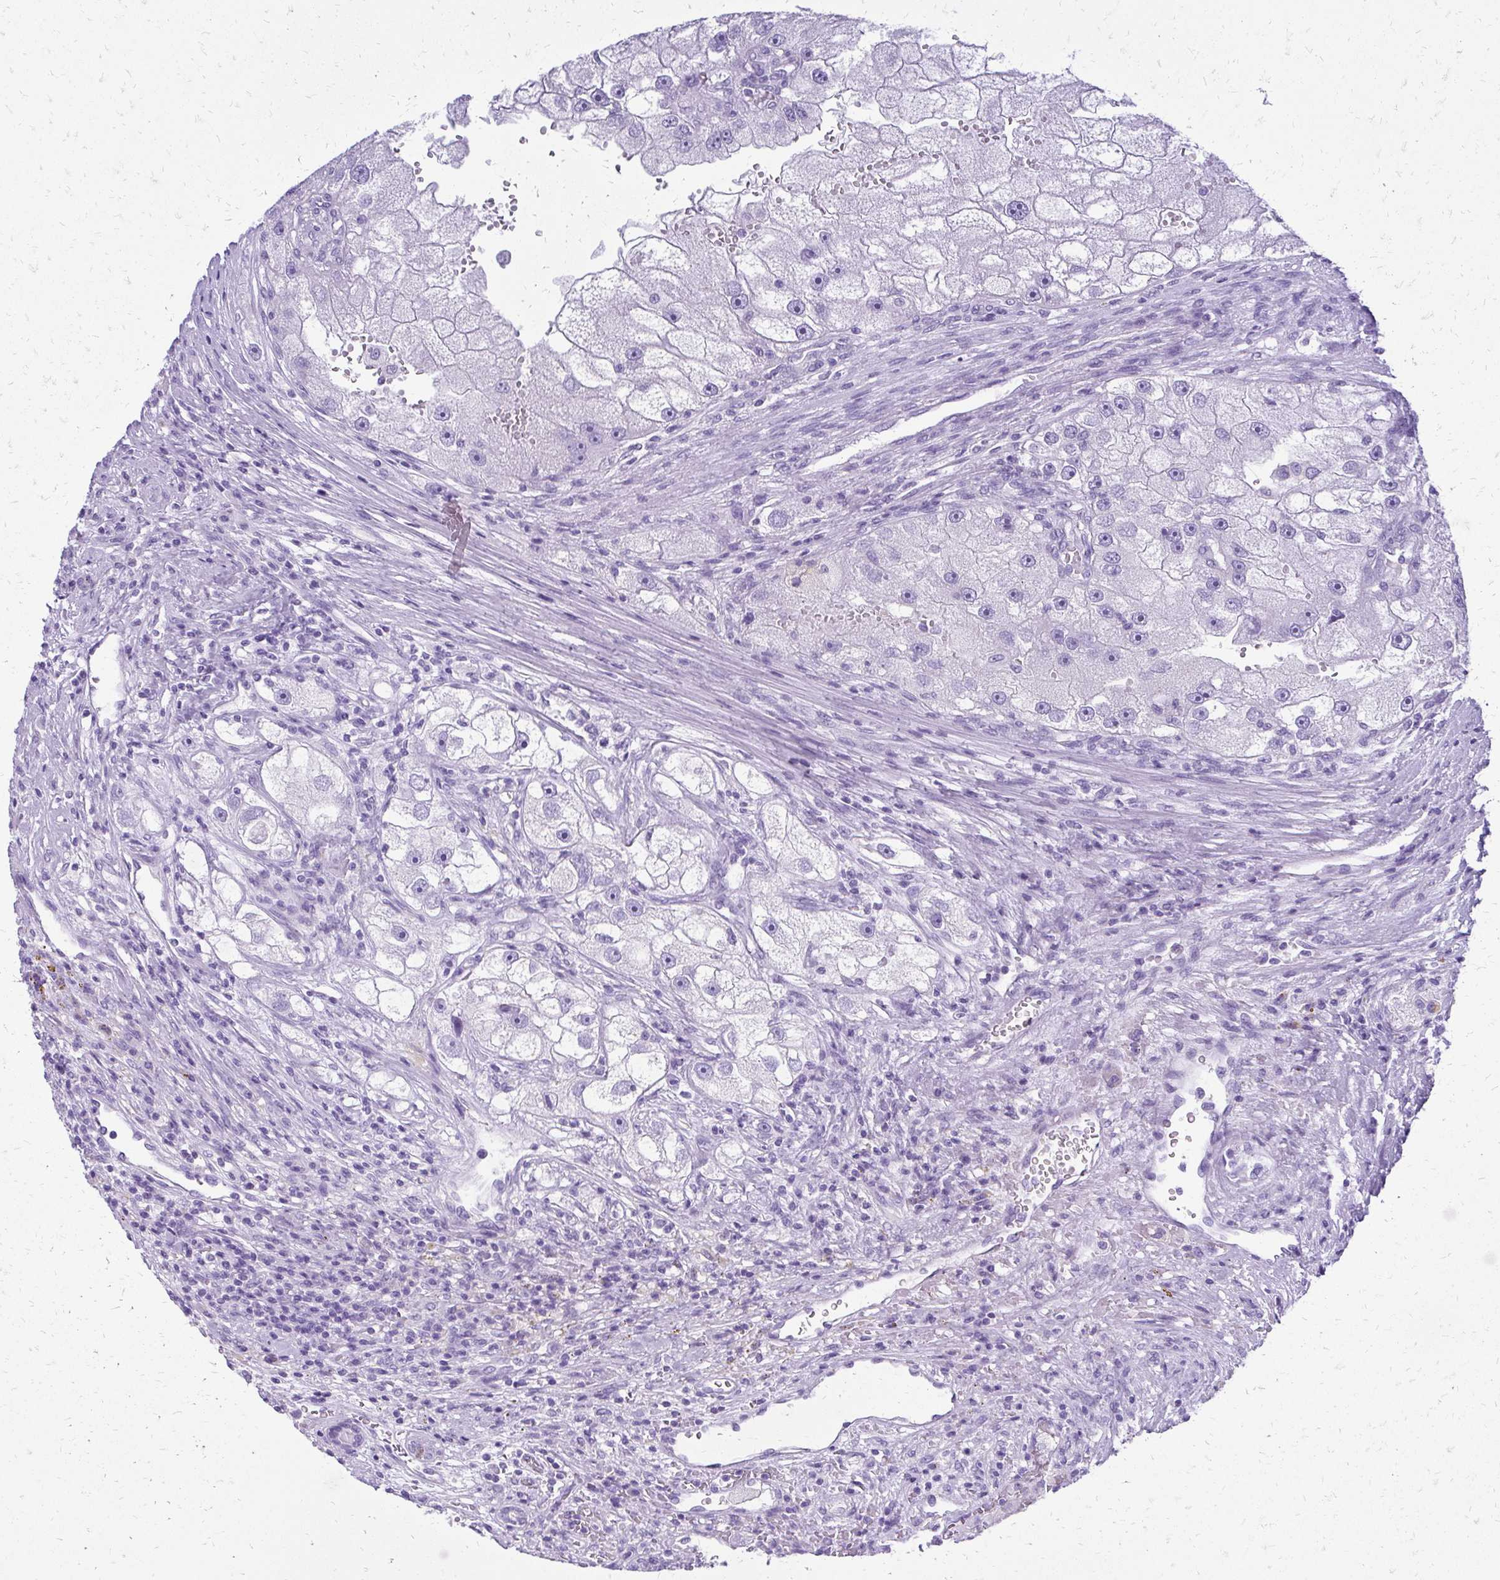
{"staining": {"intensity": "negative", "quantity": "none", "location": "none"}, "tissue": "renal cancer", "cell_type": "Tumor cells", "image_type": "cancer", "snomed": [{"axis": "morphology", "description": "Adenocarcinoma, NOS"}, {"axis": "topography", "description": "Kidney"}], "caption": "This histopathology image is of renal cancer stained with immunohistochemistry to label a protein in brown with the nuclei are counter-stained blue. There is no expression in tumor cells.", "gene": "SLC32A1", "patient": {"sex": "male", "age": 63}}